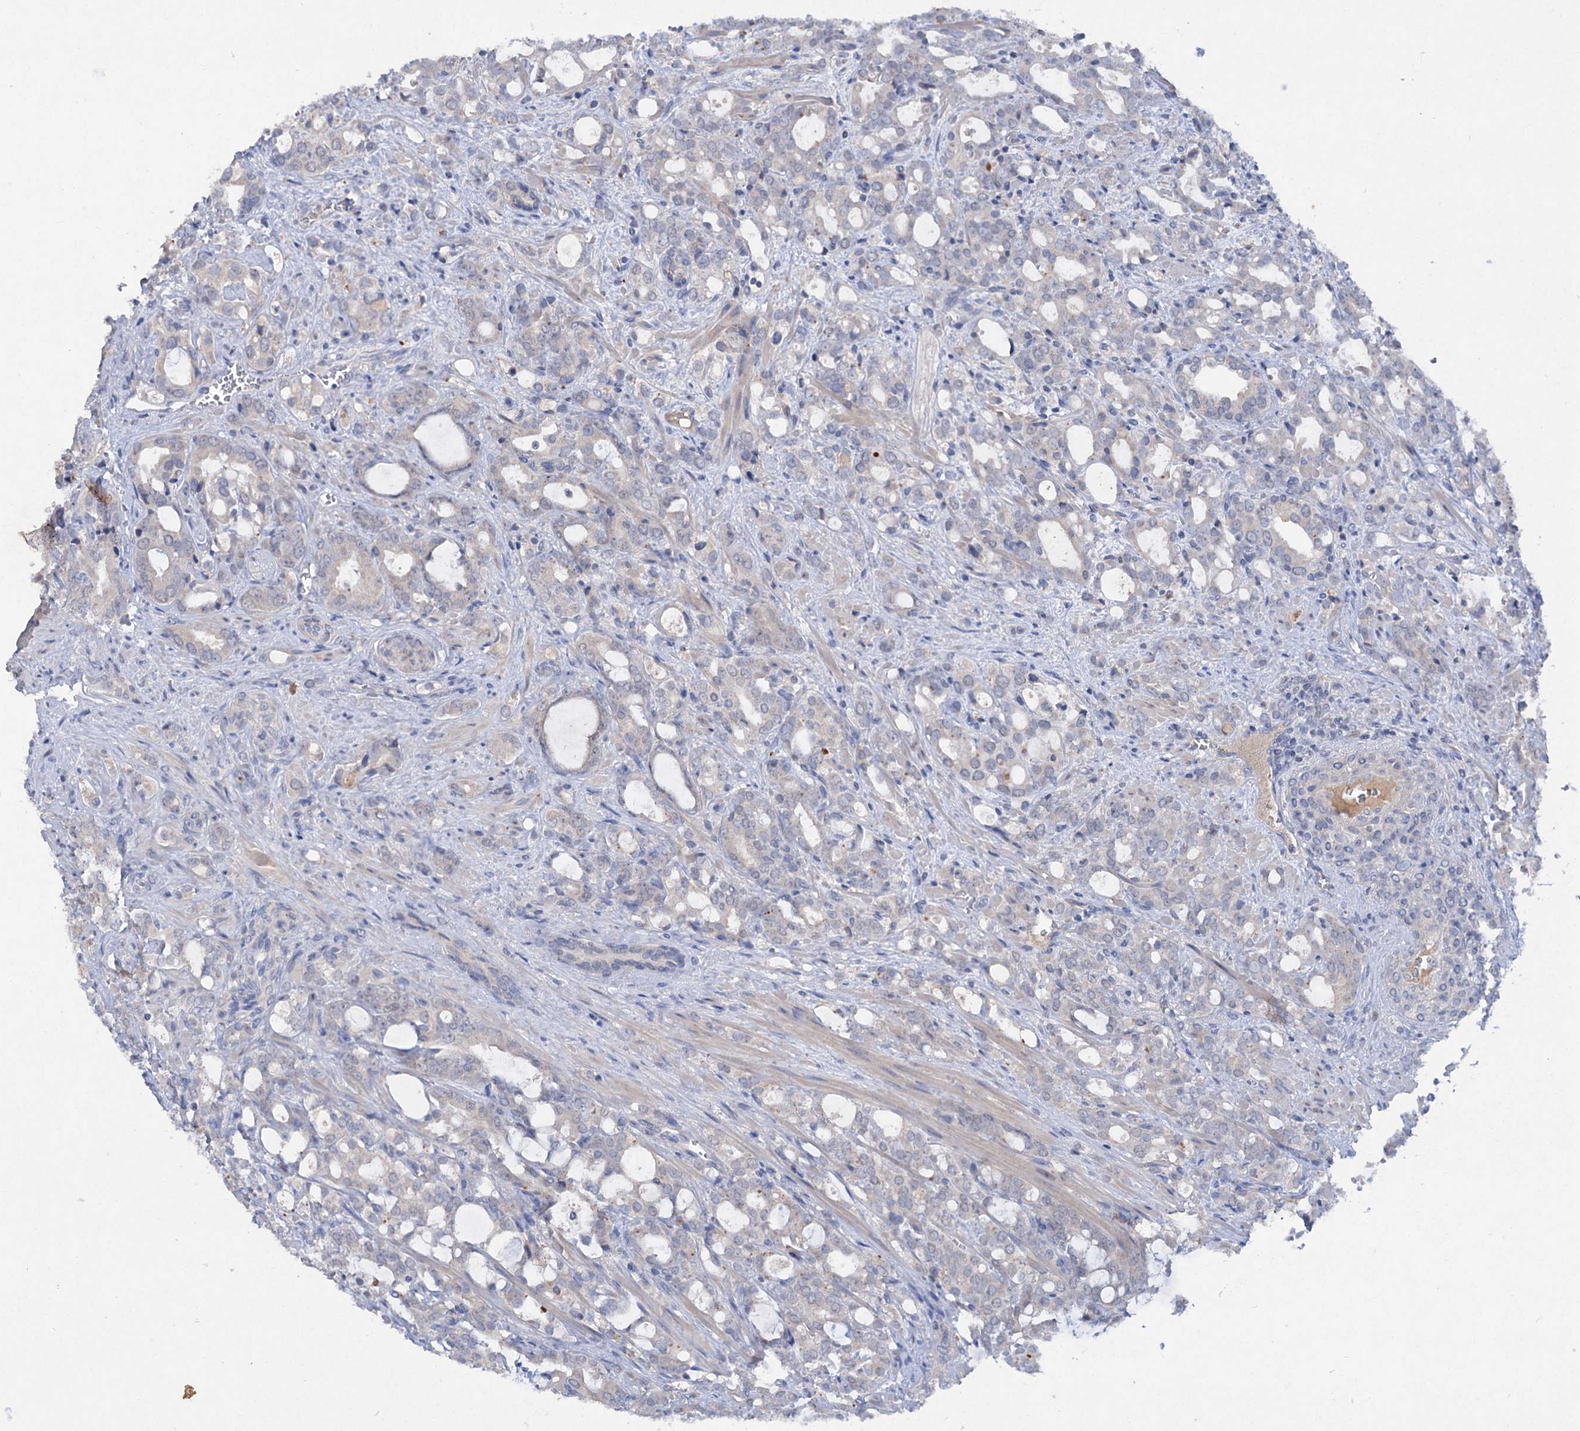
{"staining": {"intensity": "negative", "quantity": "none", "location": "none"}, "tissue": "prostate cancer", "cell_type": "Tumor cells", "image_type": "cancer", "snomed": [{"axis": "morphology", "description": "Adenocarcinoma, High grade"}, {"axis": "topography", "description": "Prostate"}], "caption": "A high-resolution micrograph shows immunohistochemistry staining of prostate adenocarcinoma (high-grade), which exhibits no significant staining in tumor cells.", "gene": "ATP4A", "patient": {"sex": "male", "age": 72}}